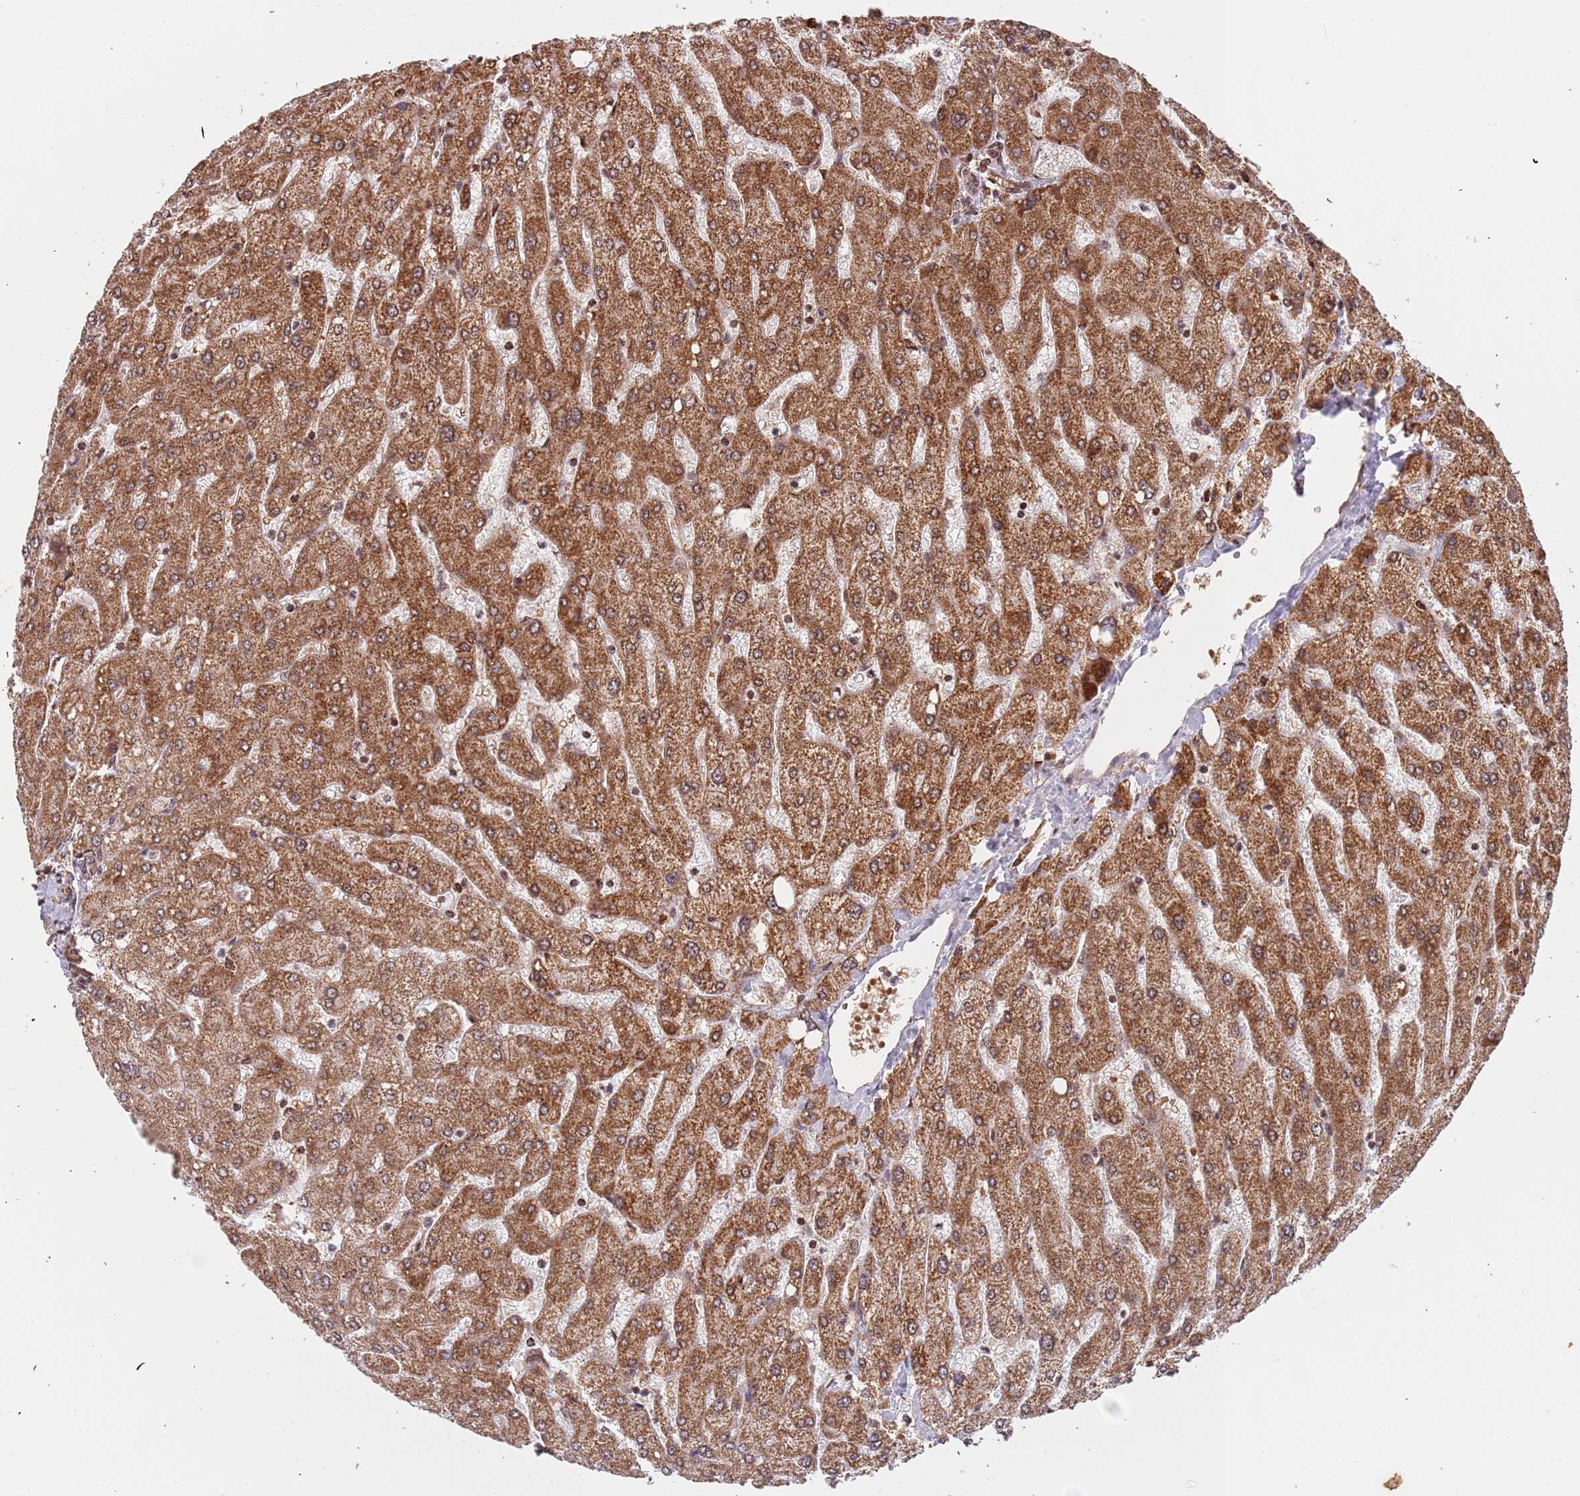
{"staining": {"intensity": "moderate", "quantity": ">75%", "location": "cytoplasmic/membranous"}, "tissue": "liver", "cell_type": "Cholangiocytes", "image_type": "normal", "snomed": [{"axis": "morphology", "description": "Normal tissue, NOS"}, {"axis": "topography", "description": "Liver"}], "caption": "Immunohistochemistry staining of benign liver, which displays medium levels of moderate cytoplasmic/membranous positivity in about >75% of cholangiocytes indicating moderate cytoplasmic/membranous protein positivity. The staining was performed using DAB (brown) for protein detection and nuclei were counterstained in hematoxylin (blue).", "gene": "DCHS1", "patient": {"sex": "male", "age": 55}}